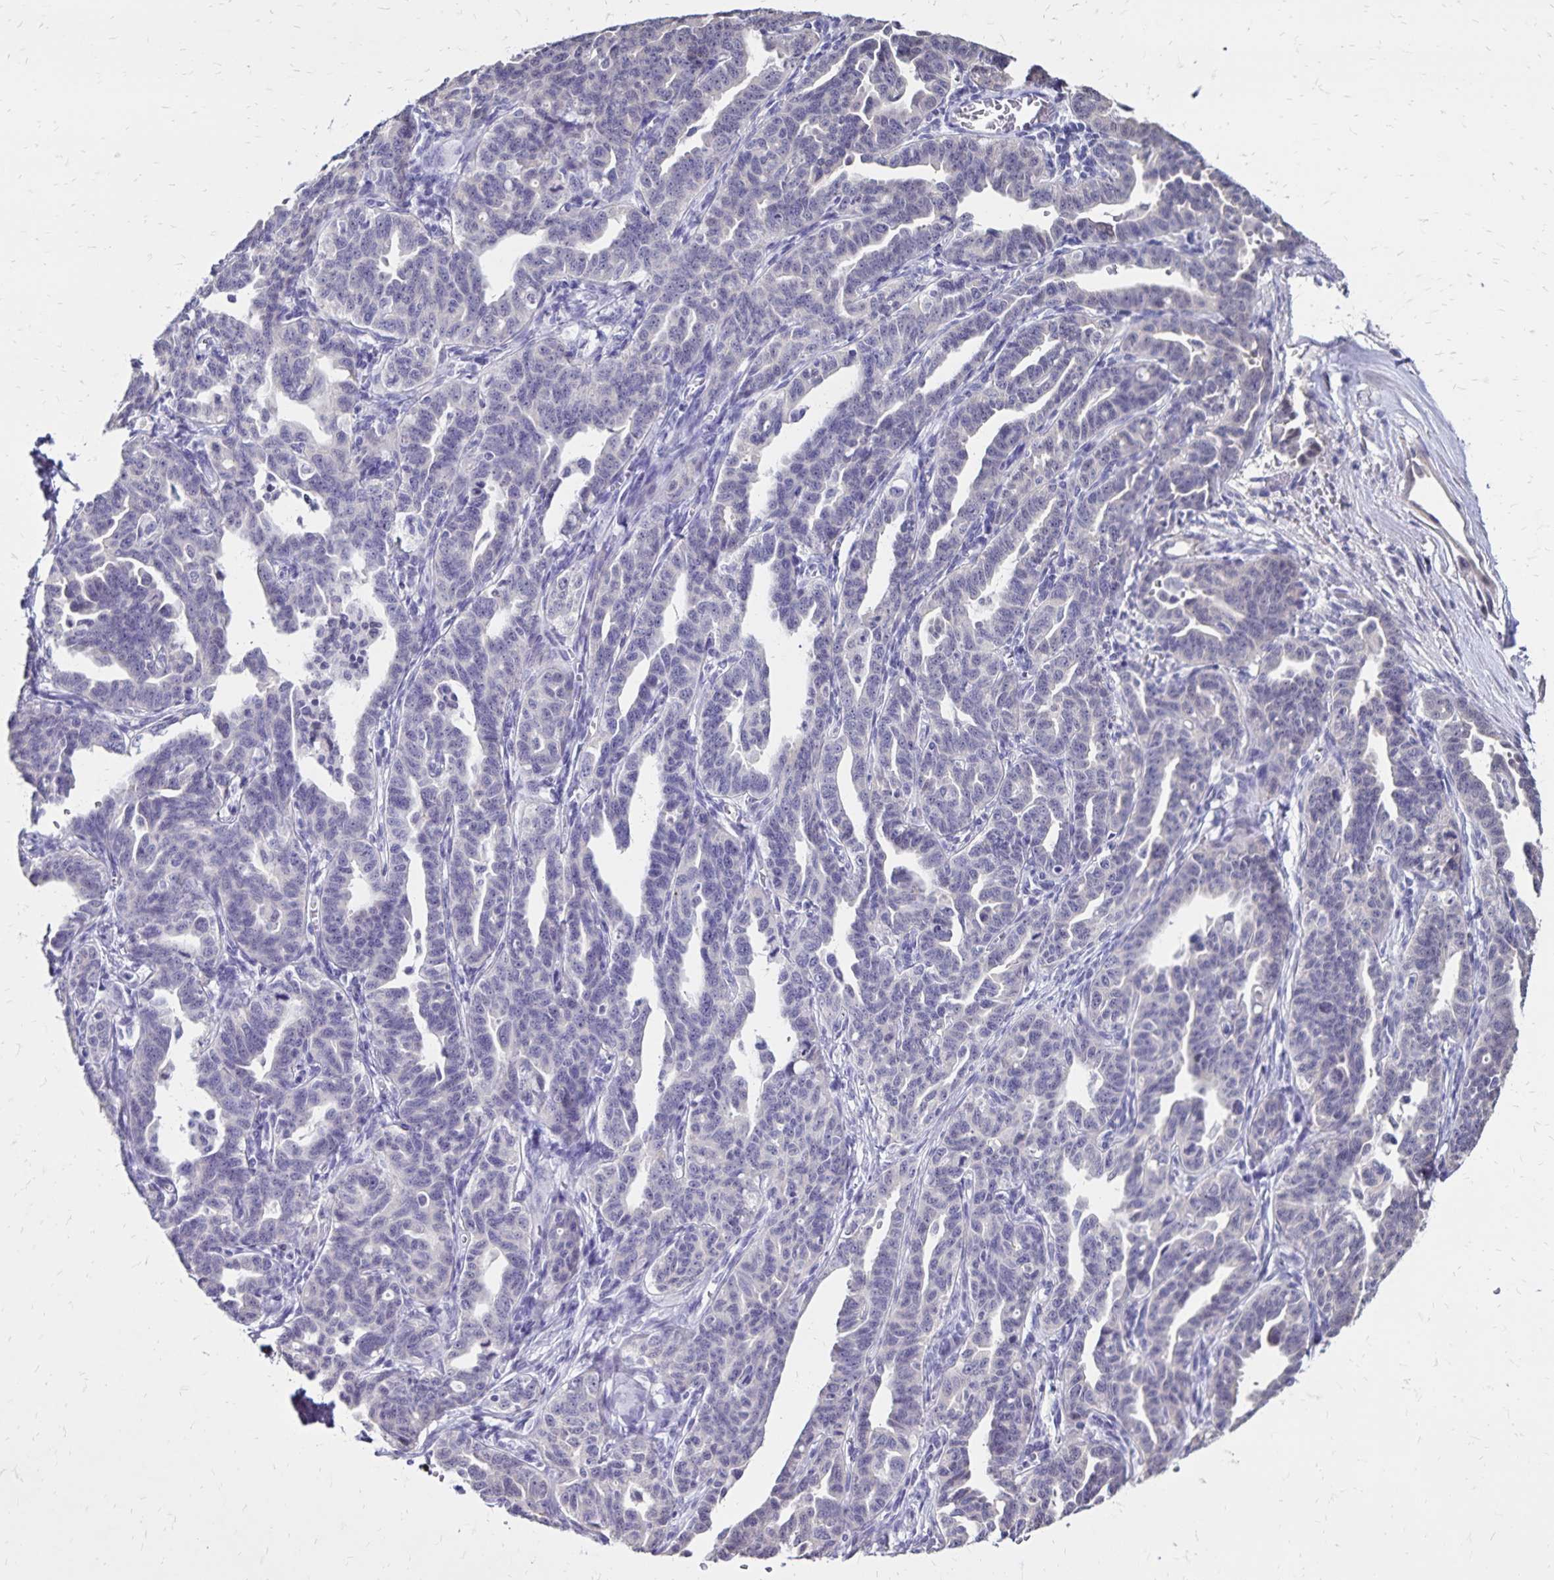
{"staining": {"intensity": "negative", "quantity": "none", "location": "none"}, "tissue": "ovarian cancer", "cell_type": "Tumor cells", "image_type": "cancer", "snomed": [{"axis": "morphology", "description": "Cystadenocarcinoma, serous, NOS"}, {"axis": "topography", "description": "Ovary"}], "caption": "DAB (3,3'-diaminobenzidine) immunohistochemical staining of human serous cystadenocarcinoma (ovarian) exhibits no significant expression in tumor cells. Brightfield microscopy of IHC stained with DAB (brown) and hematoxylin (blue), captured at high magnification.", "gene": "SH3GL3", "patient": {"sex": "female", "age": 69}}